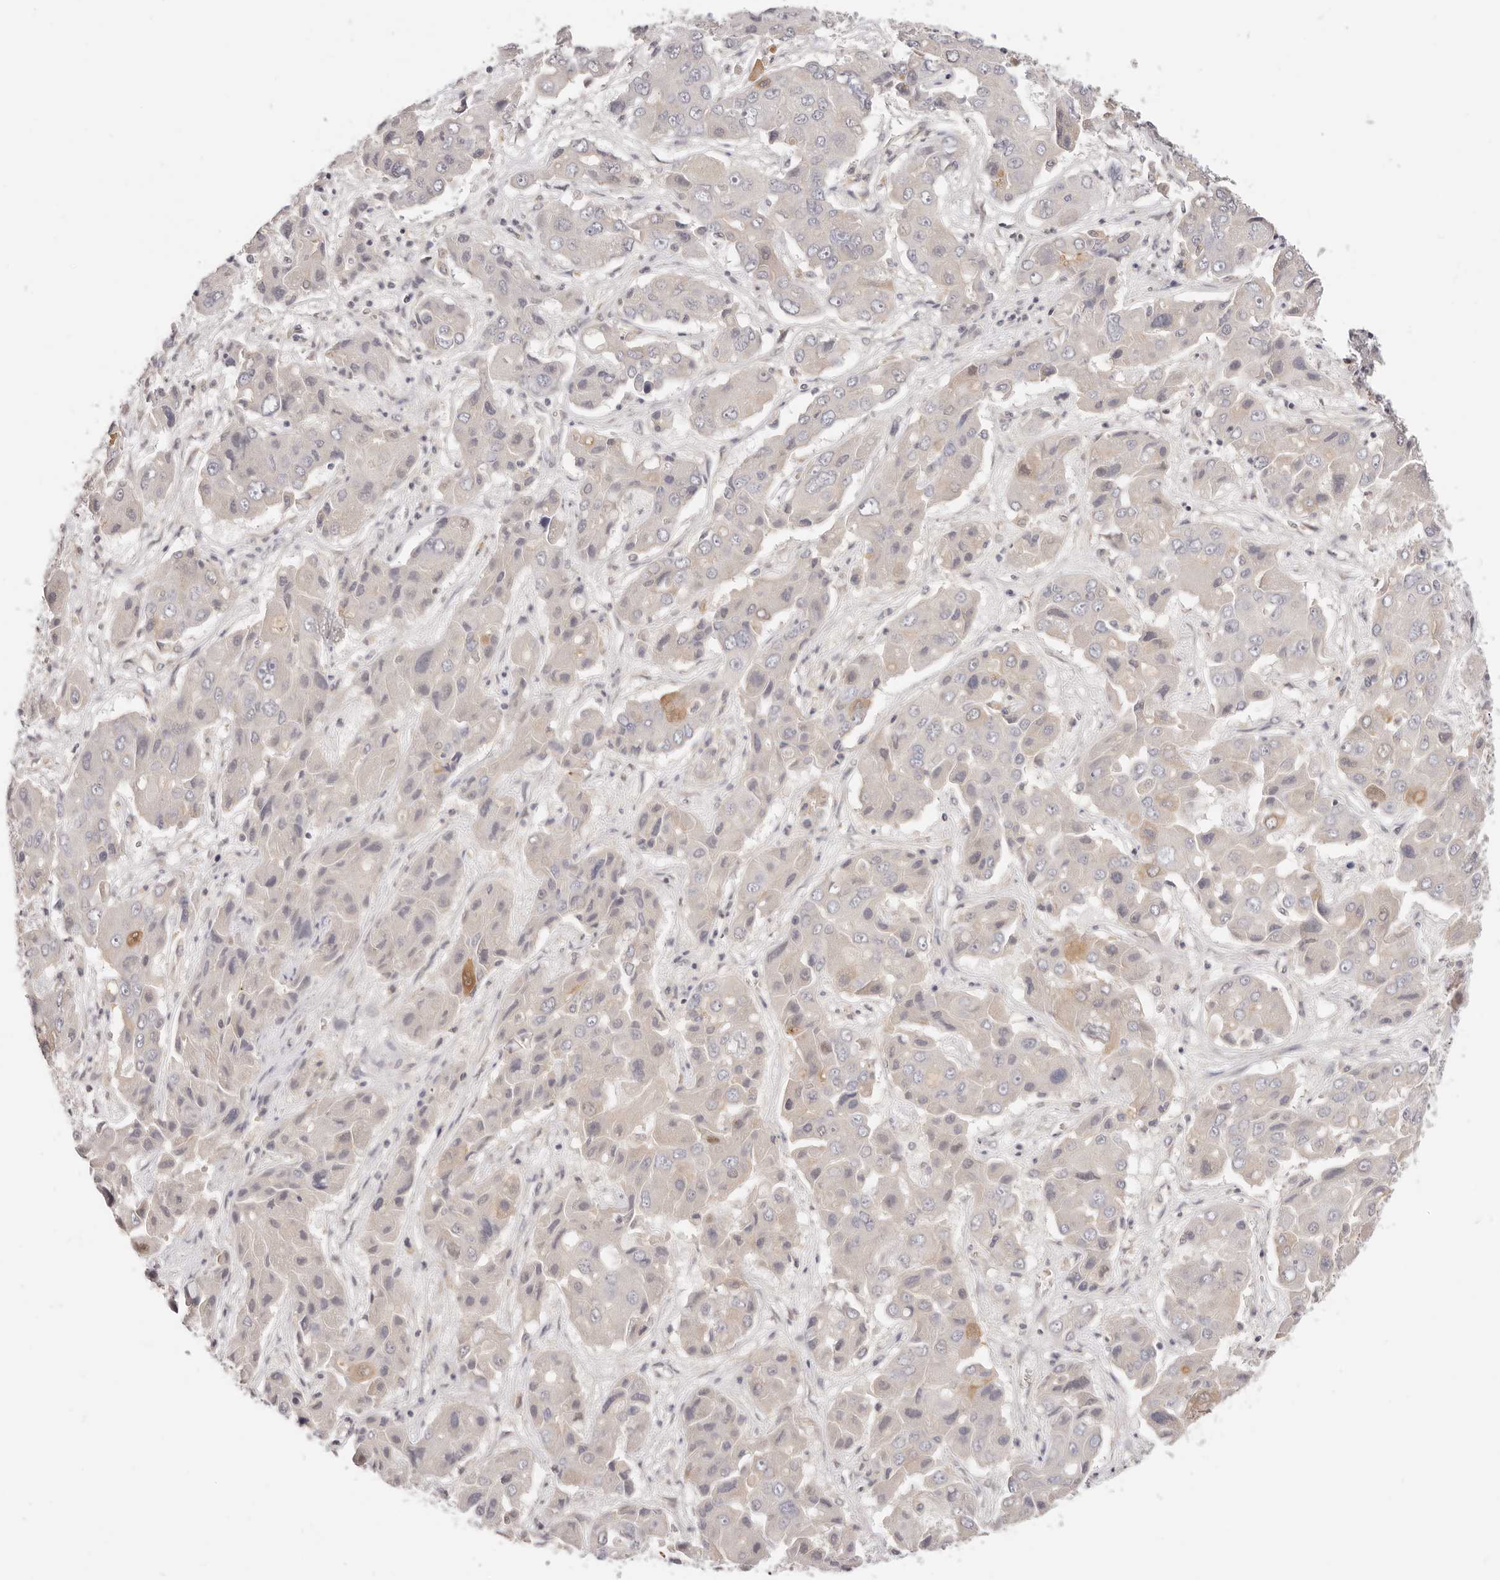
{"staining": {"intensity": "negative", "quantity": "none", "location": "none"}, "tissue": "liver cancer", "cell_type": "Tumor cells", "image_type": "cancer", "snomed": [{"axis": "morphology", "description": "Cholangiocarcinoma"}, {"axis": "topography", "description": "Liver"}], "caption": "IHC photomicrograph of neoplastic tissue: human liver cholangiocarcinoma stained with DAB (3,3'-diaminobenzidine) exhibits no significant protein staining in tumor cells.", "gene": "GGPS1", "patient": {"sex": "male", "age": 67}}